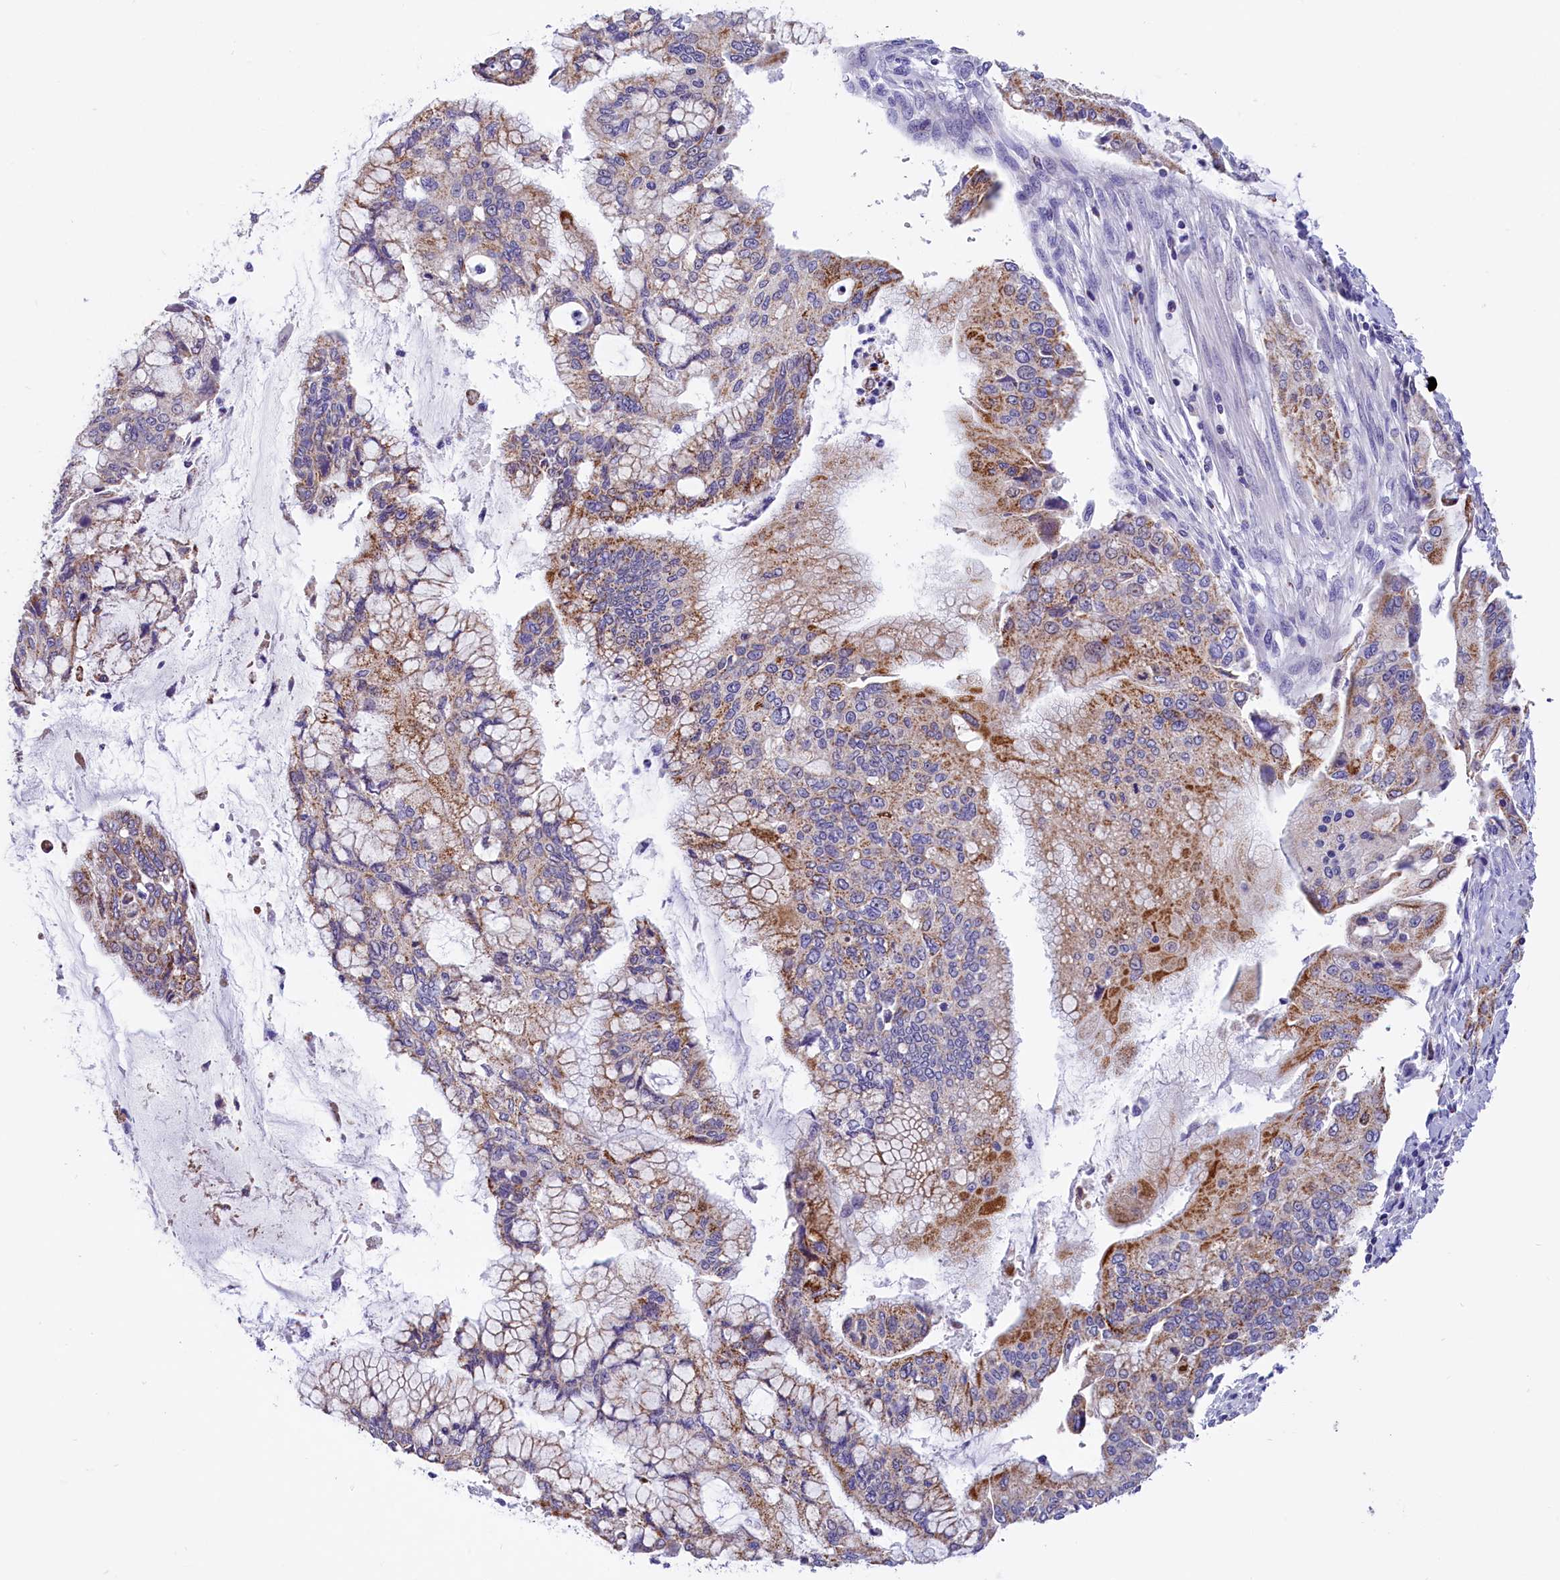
{"staining": {"intensity": "moderate", "quantity": "25%-75%", "location": "cytoplasmic/membranous"}, "tissue": "pancreatic cancer", "cell_type": "Tumor cells", "image_type": "cancer", "snomed": [{"axis": "morphology", "description": "Adenocarcinoma, NOS"}, {"axis": "topography", "description": "Pancreas"}], "caption": "Pancreatic cancer (adenocarcinoma) was stained to show a protein in brown. There is medium levels of moderate cytoplasmic/membranous expression in approximately 25%-75% of tumor cells.", "gene": "ABAT", "patient": {"sex": "male", "age": 46}}